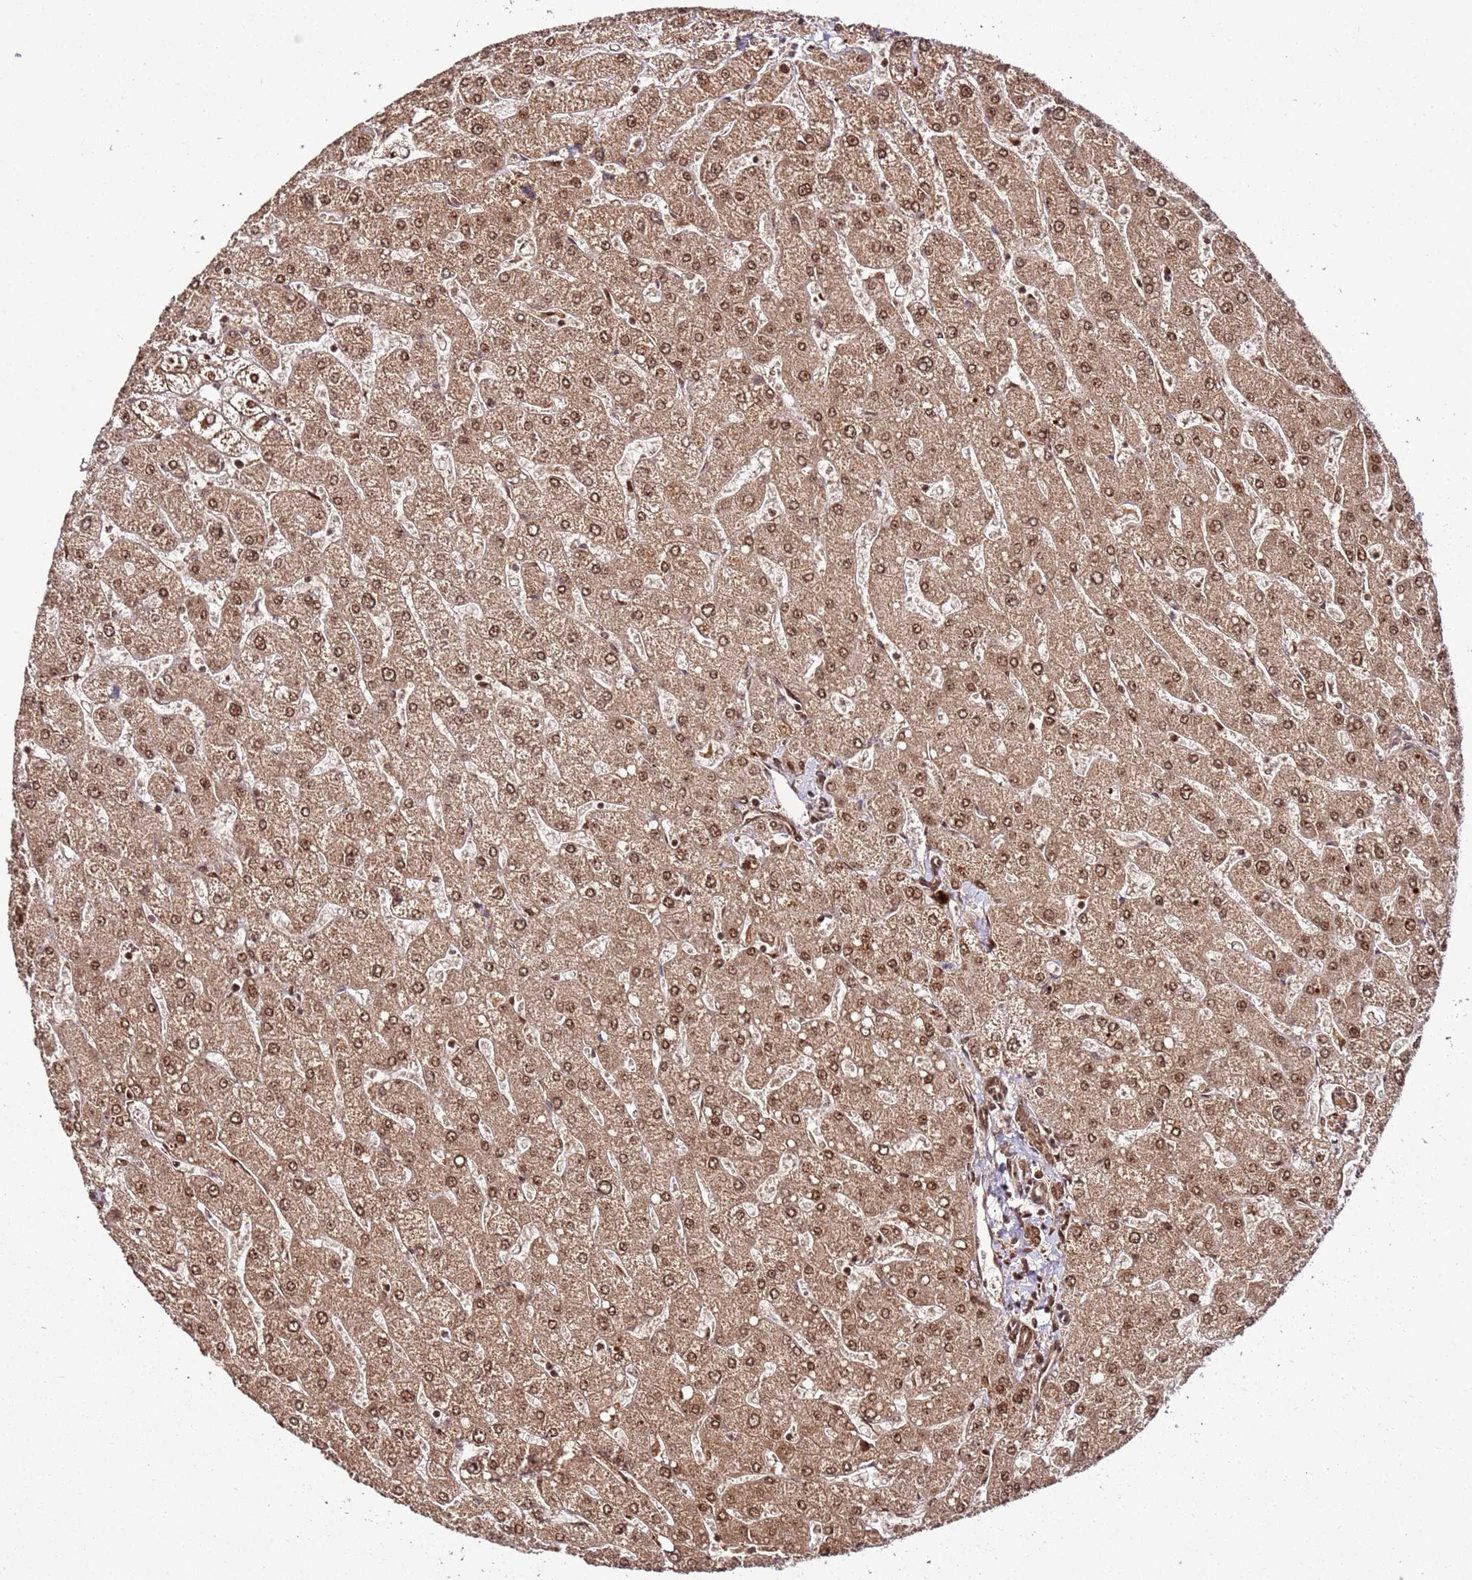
{"staining": {"intensity": "moderate", "quantity": ">75%", "location": "cytoplasmic/membranous,nuclear"}, "tissue": "liver", "cell_type": "Cholangiocytes", "image_type": "normal", "snomed": [{"axis": "morphology", "description": "Normal tissue, NOS"}, {"axis": "topography", "description": "Liver"}], "caption": "Liver stained for a protein (brown) reveals moderate cytoplasmic/membranous,nuclear positive expression in approximately >75% of cholangiocytes.", "gene": "XRN2", "patient": {"sex": "male", "age": 55}}